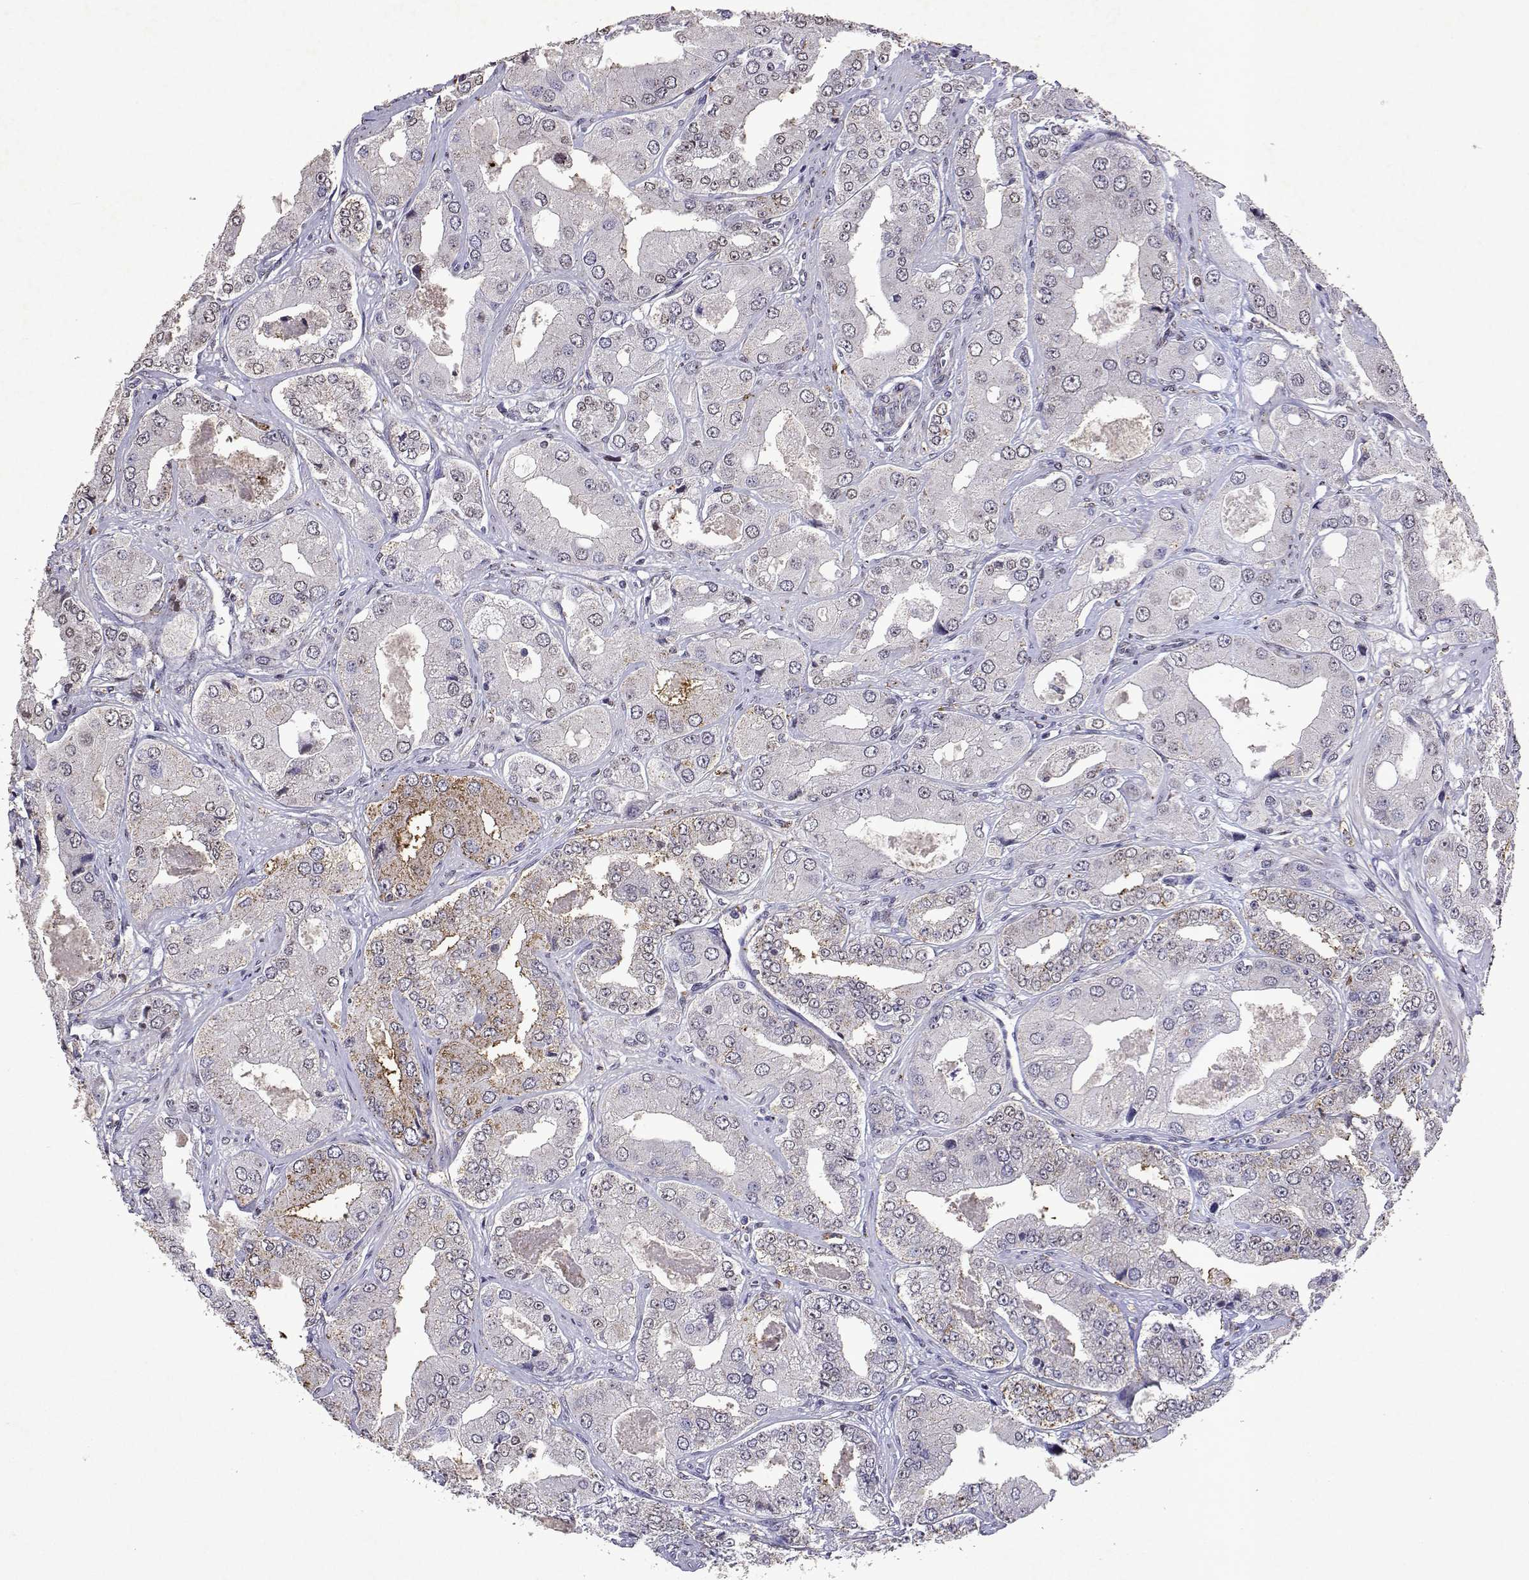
{"staining": {"intensity": "moderate", "quantity": "<25%", "location": "cytoplasmic/membranous"}, "tissue": "prostate cancer", "cell_type": "Tumor cells", "image_type": "cancer", "snomed": [{"axis": "morphology", "description": "Adenocarcinoma, Low grade"}, {"axis": "topography", "description": "Prostate"}], "caption": "Brown immunohistochemical staining in prostate cancer demonstrates moderate cytoplasmic/membranous staining in about <25% of tumor cells.", "gene": "DUSP28", "patient": {"sex": "male", "age": 60}}